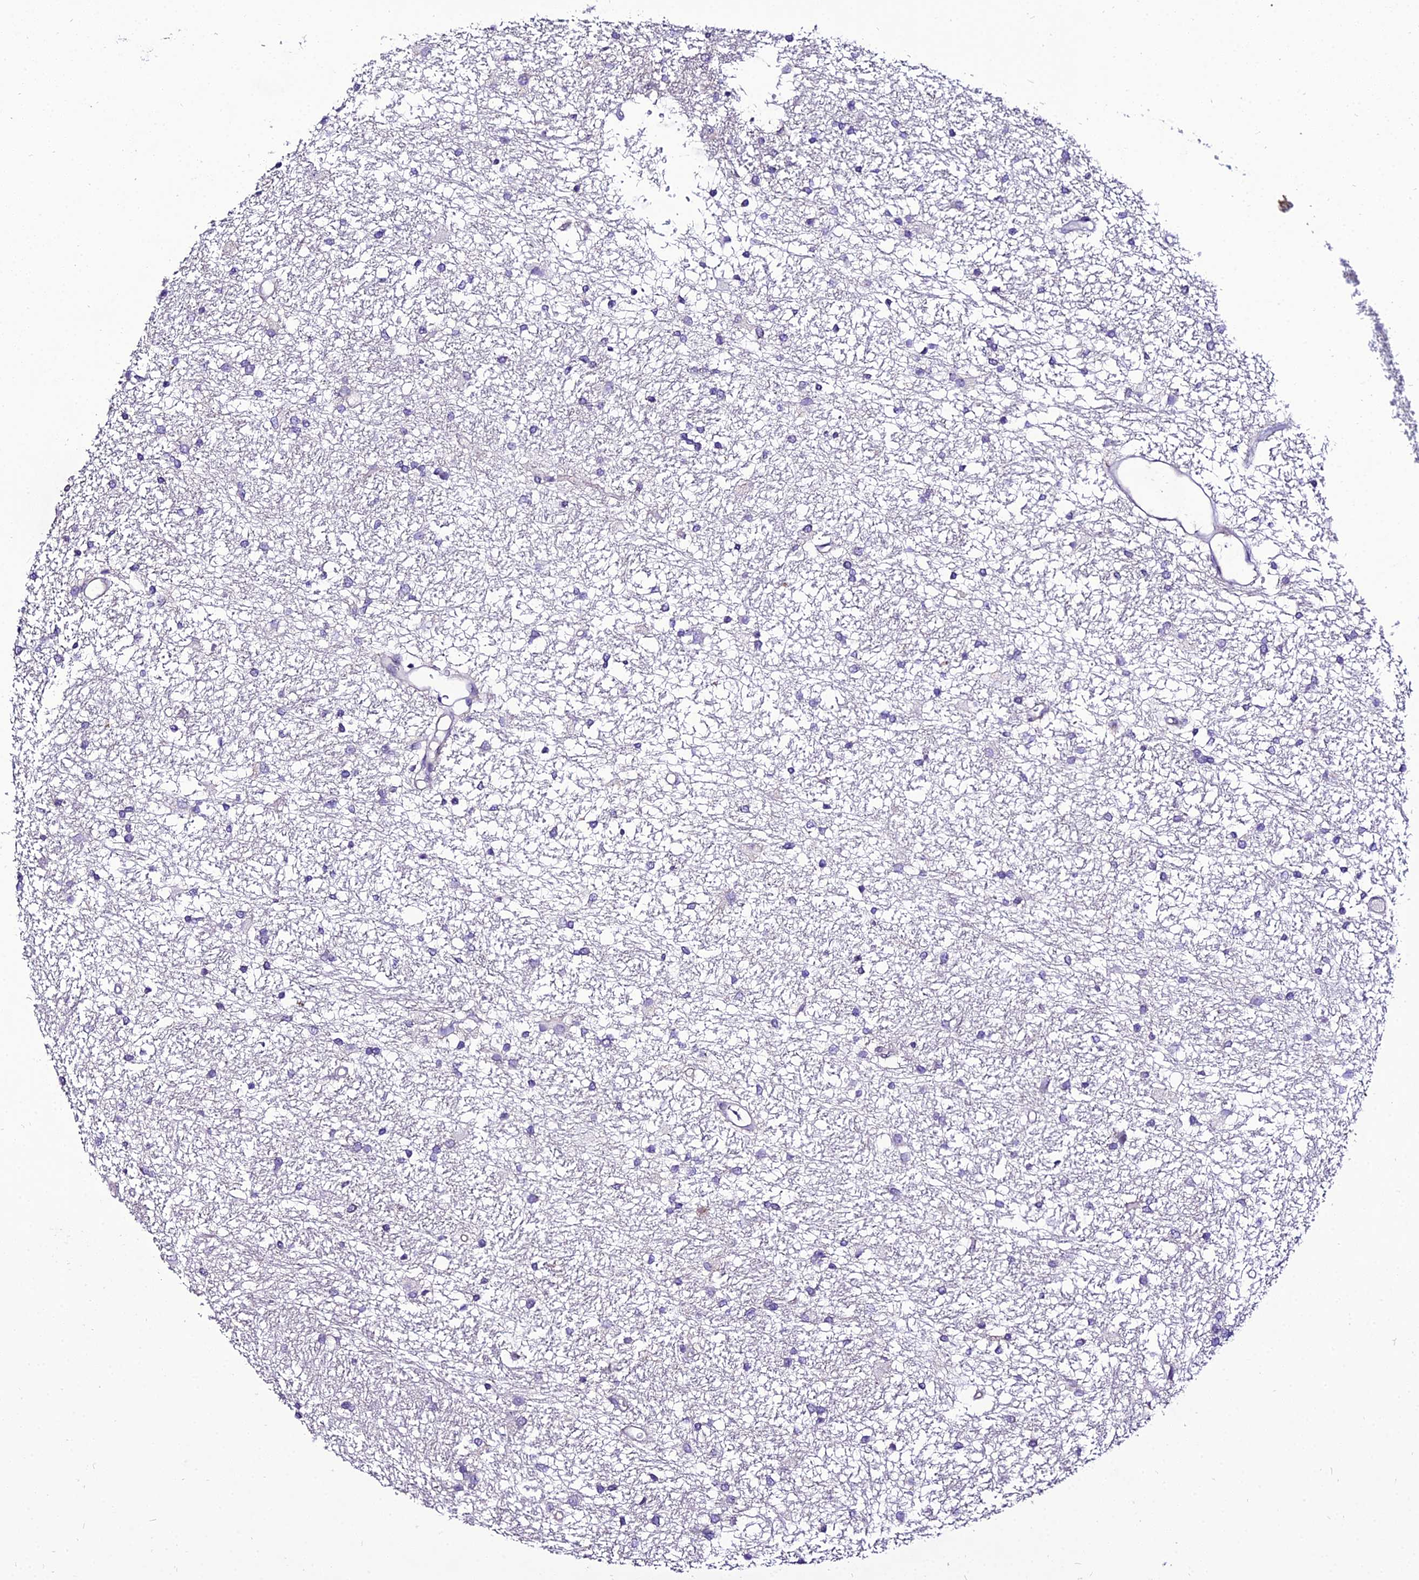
{"staining": {"intensity": "negative", "quantity": "none", "location": "none"}, "tissue": "glioma", "cell_type": "Tumor cells", "image_type": "cancer", "snomed": [{"axis": "morphology", "description": "Glioma, malignant, High grade"}, {"axis": "topography", "description": "Brain"}], "caption": "Glioma was stained to show a protein in brown. There is no significant staining in tumor cells.", "gene": "SHQ1", "patient": {"sex": "male", "age": 77}}